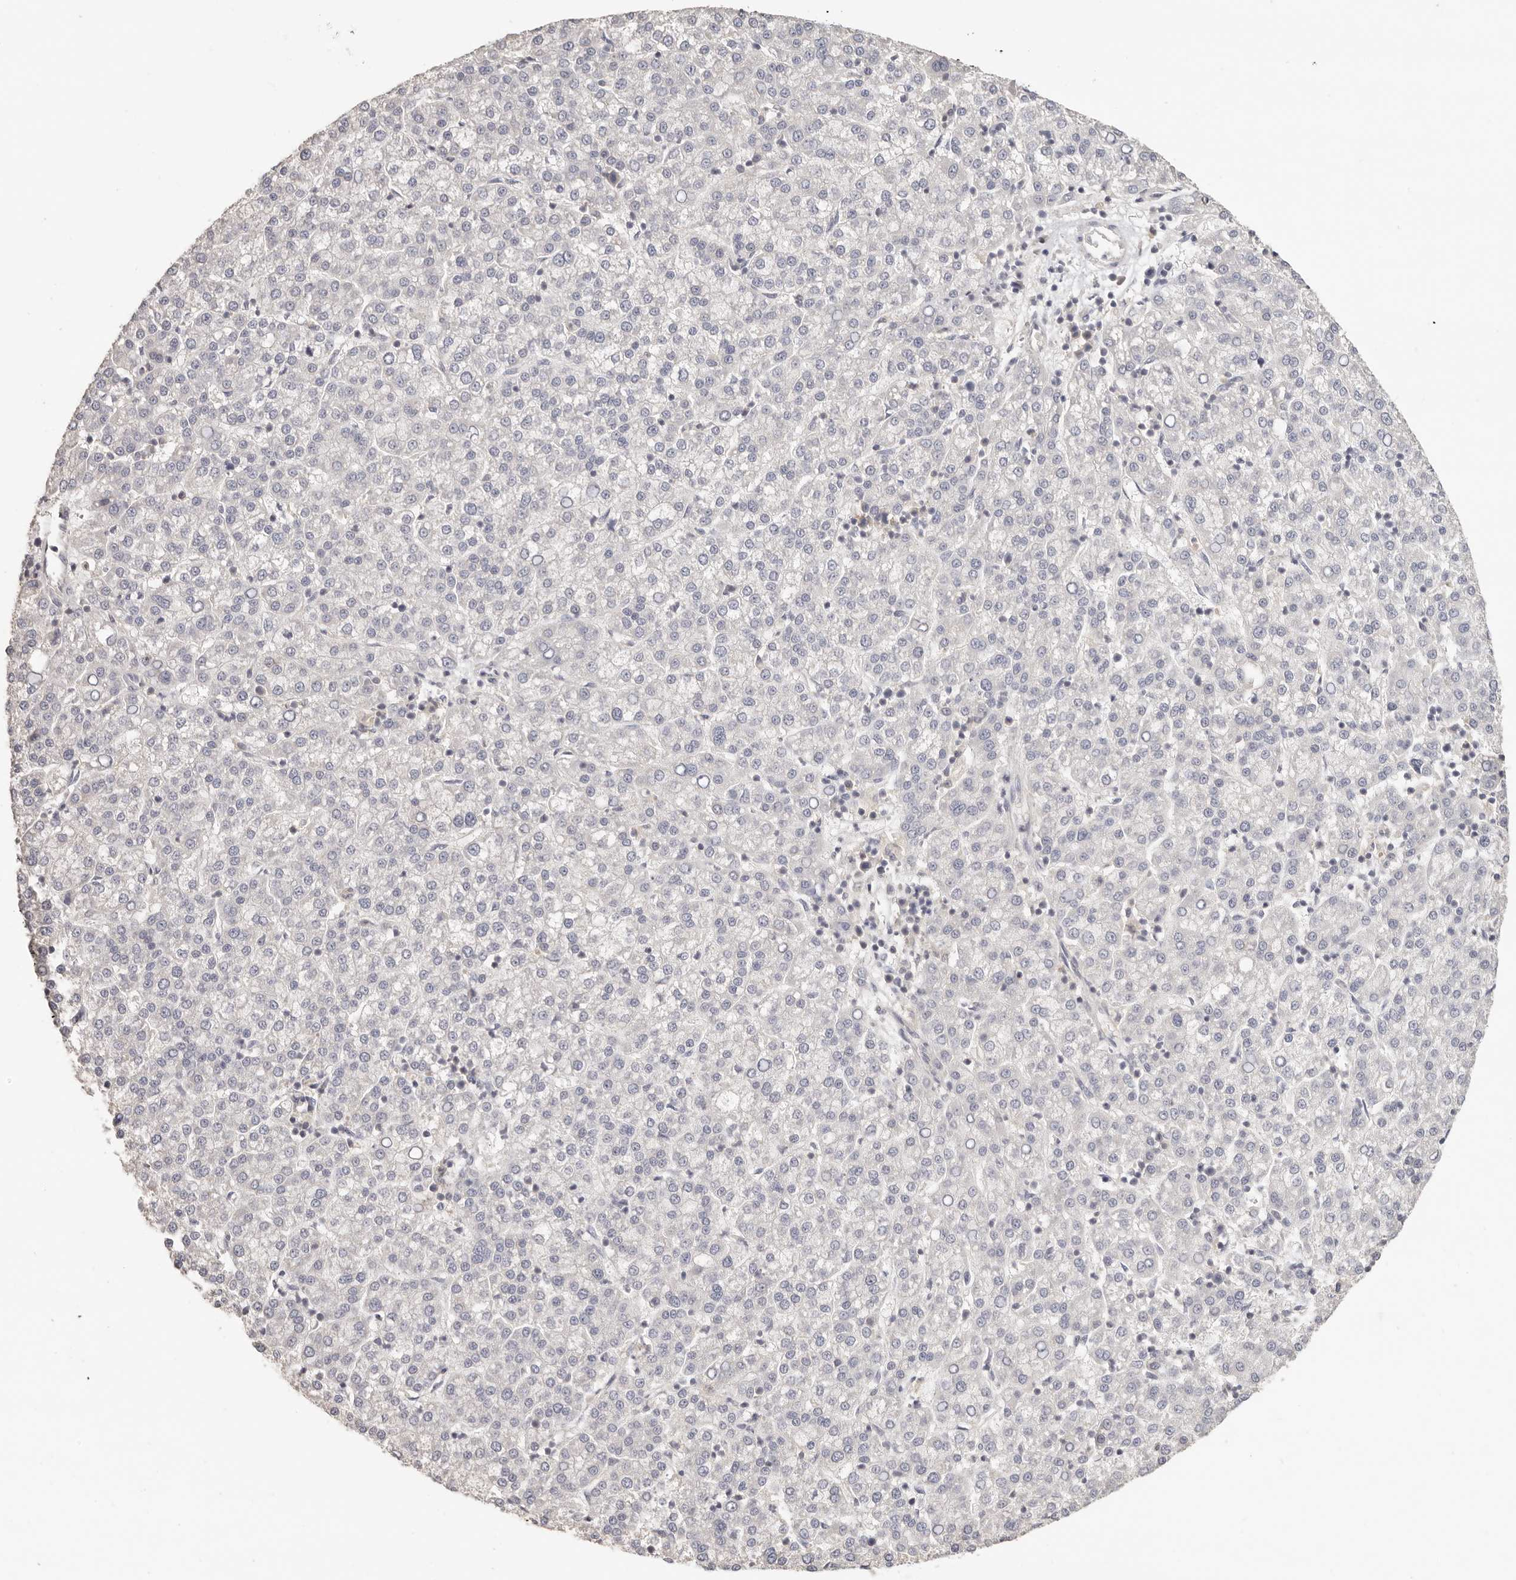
{"staining": {"intensity": "negative", "quantity": "none", "location": "none"}, "tissue": "liver cancer", "cell_type": "Tumor cells", "image_type": "cancer", "snomed": [{"axis": "morphology", "description": "Carcinoma, Hepatocellular, NOS"}, {"axis": "topography", "description": "Liver"}], "caption": "IHC of human hepatocellular carcinoma (liver) displays no expression in tumor cells. The staining is performed using DAB (3,3'-diaminobenzidine) brown chromogen with nuclei counter-stained in using hematoxylin.", "gene": "CSK", "patient": {"sex": "female", "age": 58}}